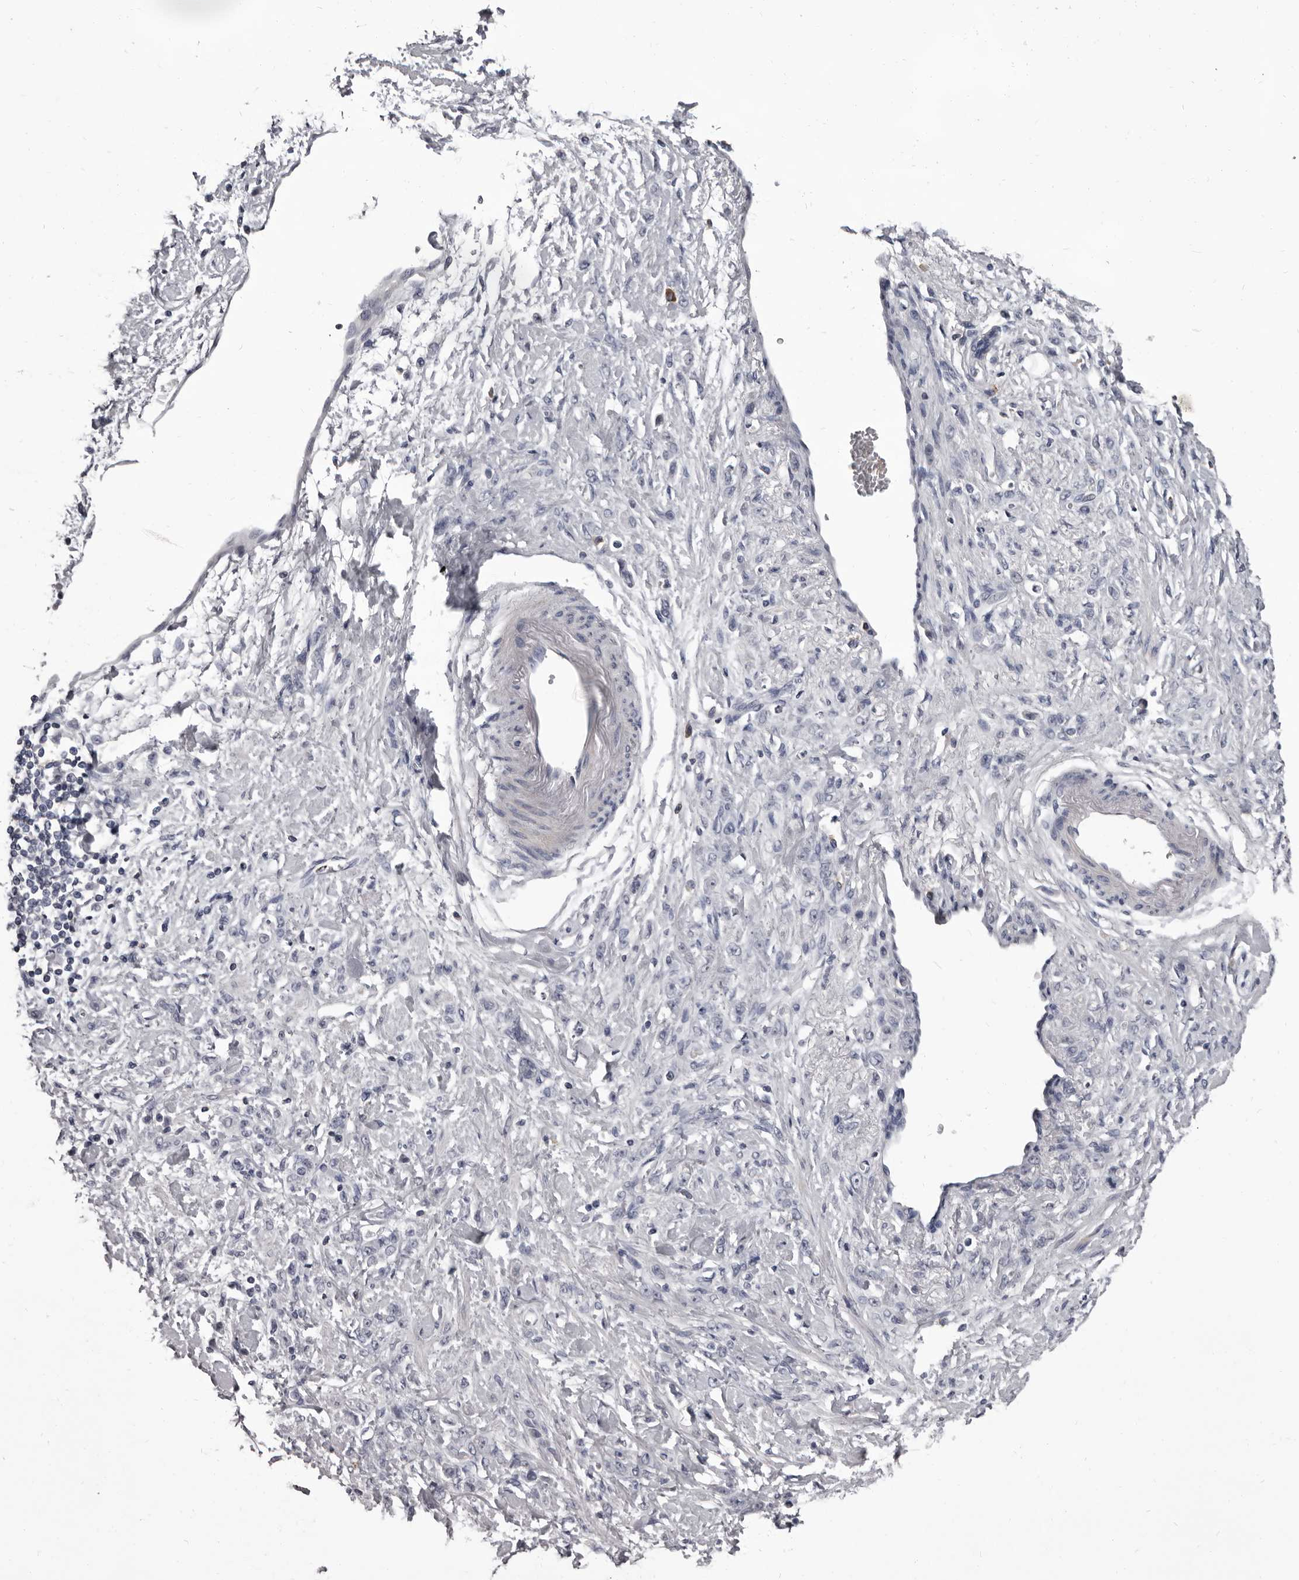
{"staining": {"intensity": "negative", "quantity": "none", "location": "none"}, "tissue": "stomach cancer", "cell_type": "Tumor cells", "image_type": "cancer", "snomed": [{"axis": "morphology", "description": "Normal tissue, NOS"}, {"axis": "morphology", "description": "Adenocarcinoma, NOS"}, {"axis": "topography", "description": "Stomach"}], "caption": "Immunohistochemistry (IHC) image of neoplastic tissue: human adenocarcinoma (stomach) stained with DAB (3,3'-diaminobenzidine) shows no significant protein expression in tumor cells. The staining was performed using DAB (3,3'-diaminobenzidine) to visualize the protein expression in brown, while the nuclei were stained in blue with hematoxylin (Magnification: 20x).", "gene": "GZMH", "patient": {"sex": "male", "age": 82}}